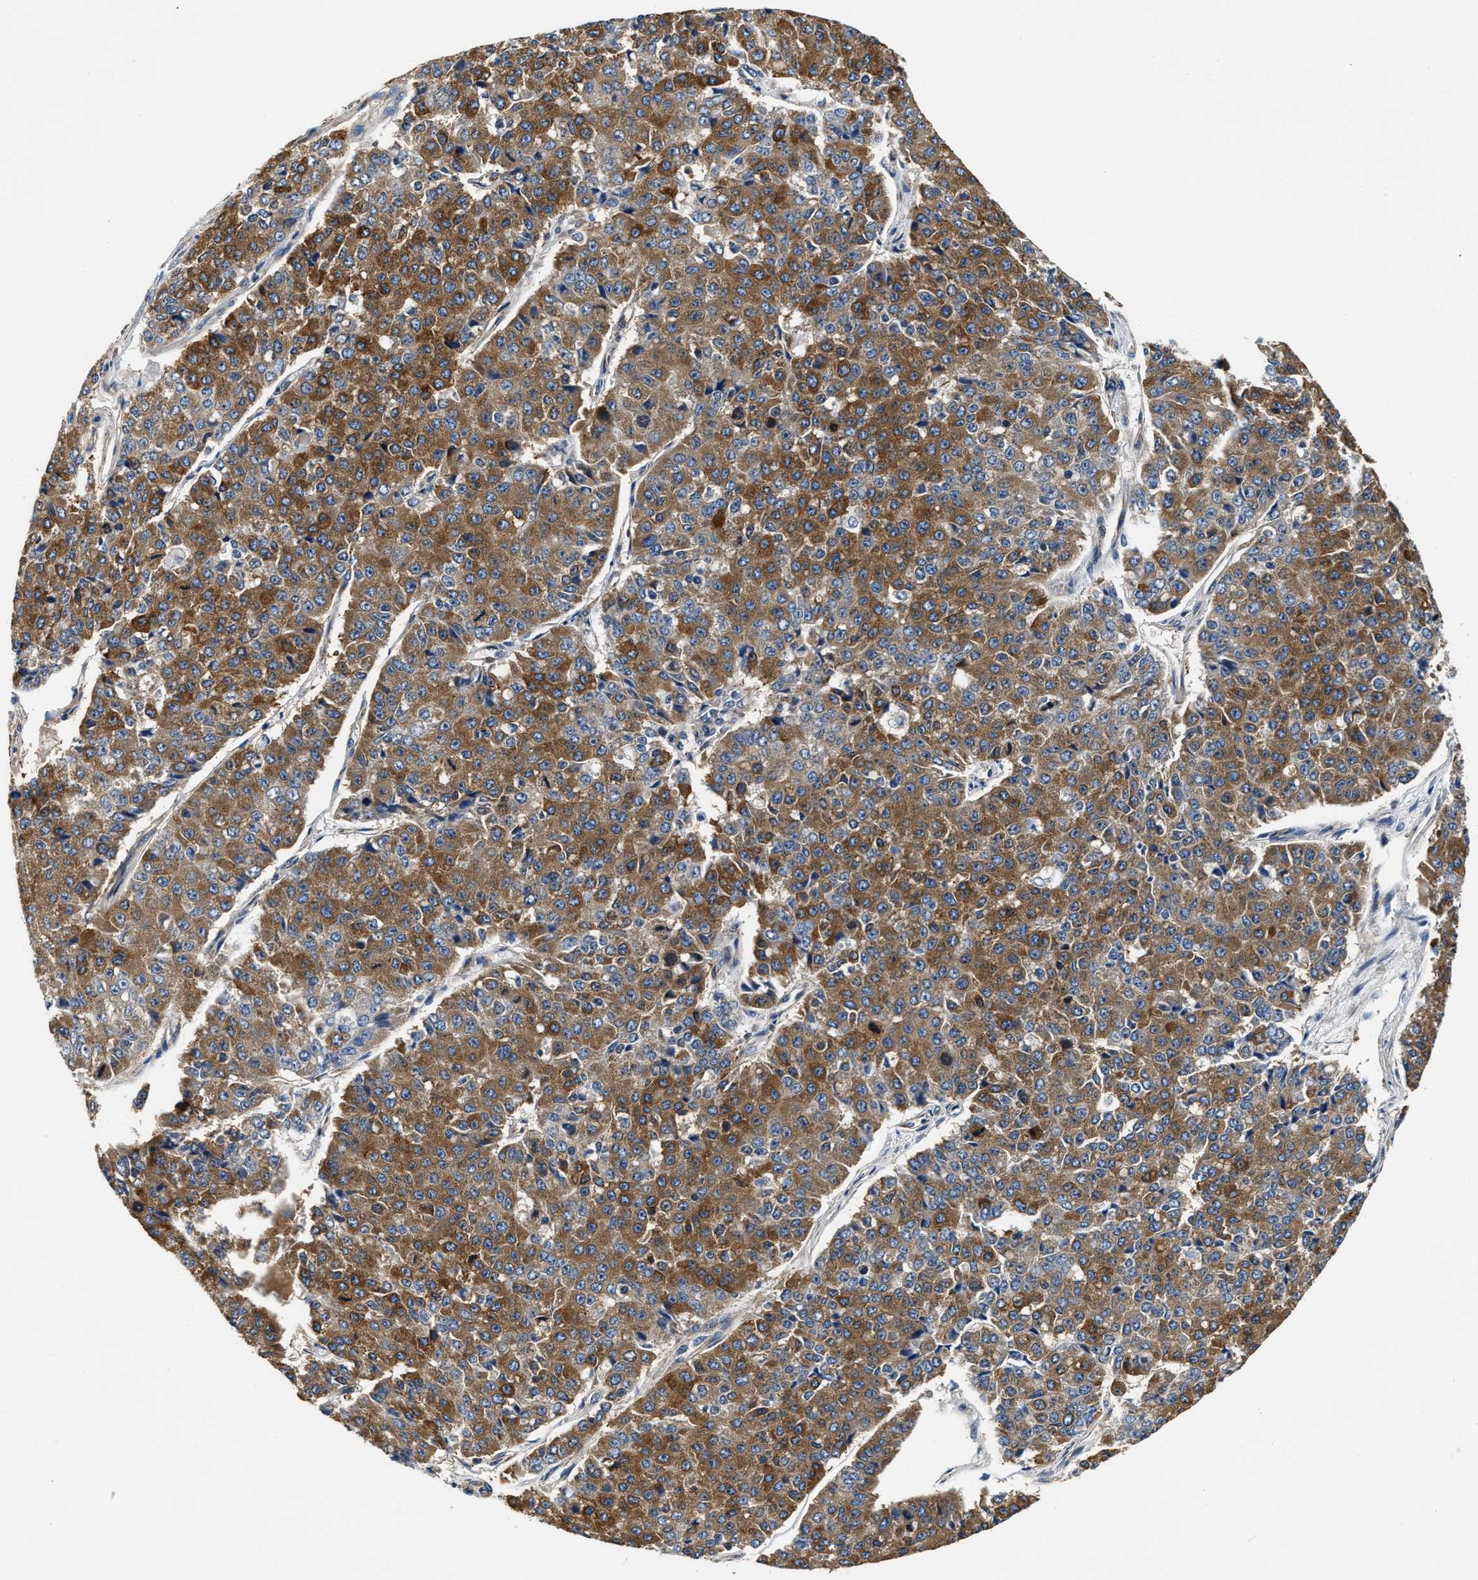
{"staining": {"intensity": "strong", "quantity": ">75%", "location": "cytoplasmic/membranous"}, "tissue": "pancreatic cancer", "cell_type": "Tumor cells", "image_type": "cancer", "snomed": [{"axis": "morphology", "description": "Adenocarcinoma, NOS"}, {"axis": "topography", "description": "Pancreas"}], "caption": "This histopathology image displays immunohistochemistry staining of human pancreatic cancer, with high strong cytoplasmic/membranous staining in approximately >75% of tumor cells.", "gene": "TEX2", "patient": {"sex": "male", "age": 50}}